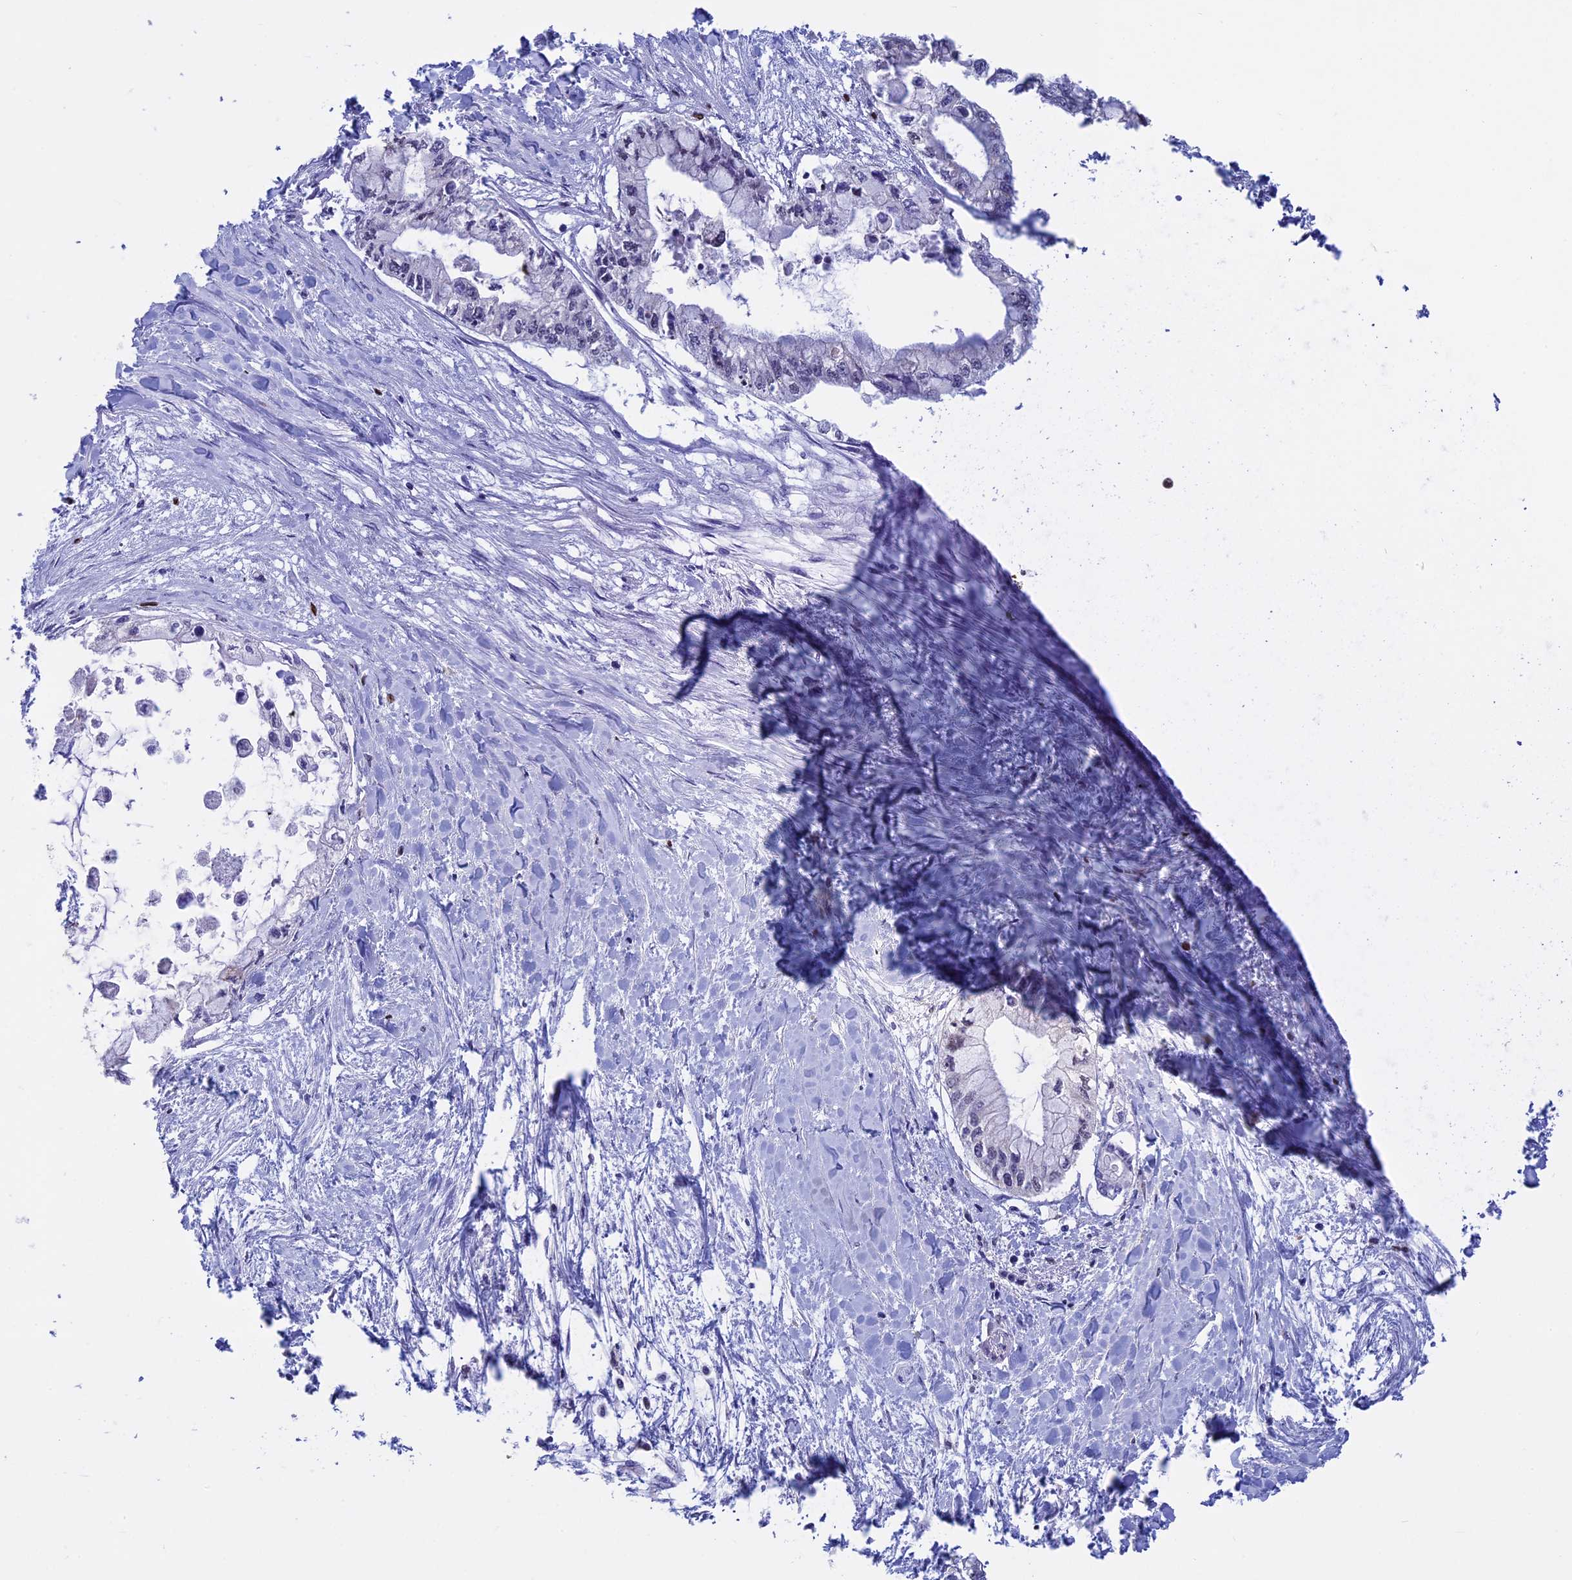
{"staining": {"intensity": "negative", "quantity": "none", "location": "none"}, "tissue": "pancreatic cancer", "cell_type": "Tumor cells", "image_type": "cancer", "snomed": [{"axis": "morphology", "description": "Adenocarcinoma, NOS"}, {"axis": "topography", "description": "Pancreas"}], "caption": "The micrograph exhibits no staining of tumor cells in pancreatic cancer.", "gene": "ACSS1", "patient": {"sex": "male", "age": 48}}